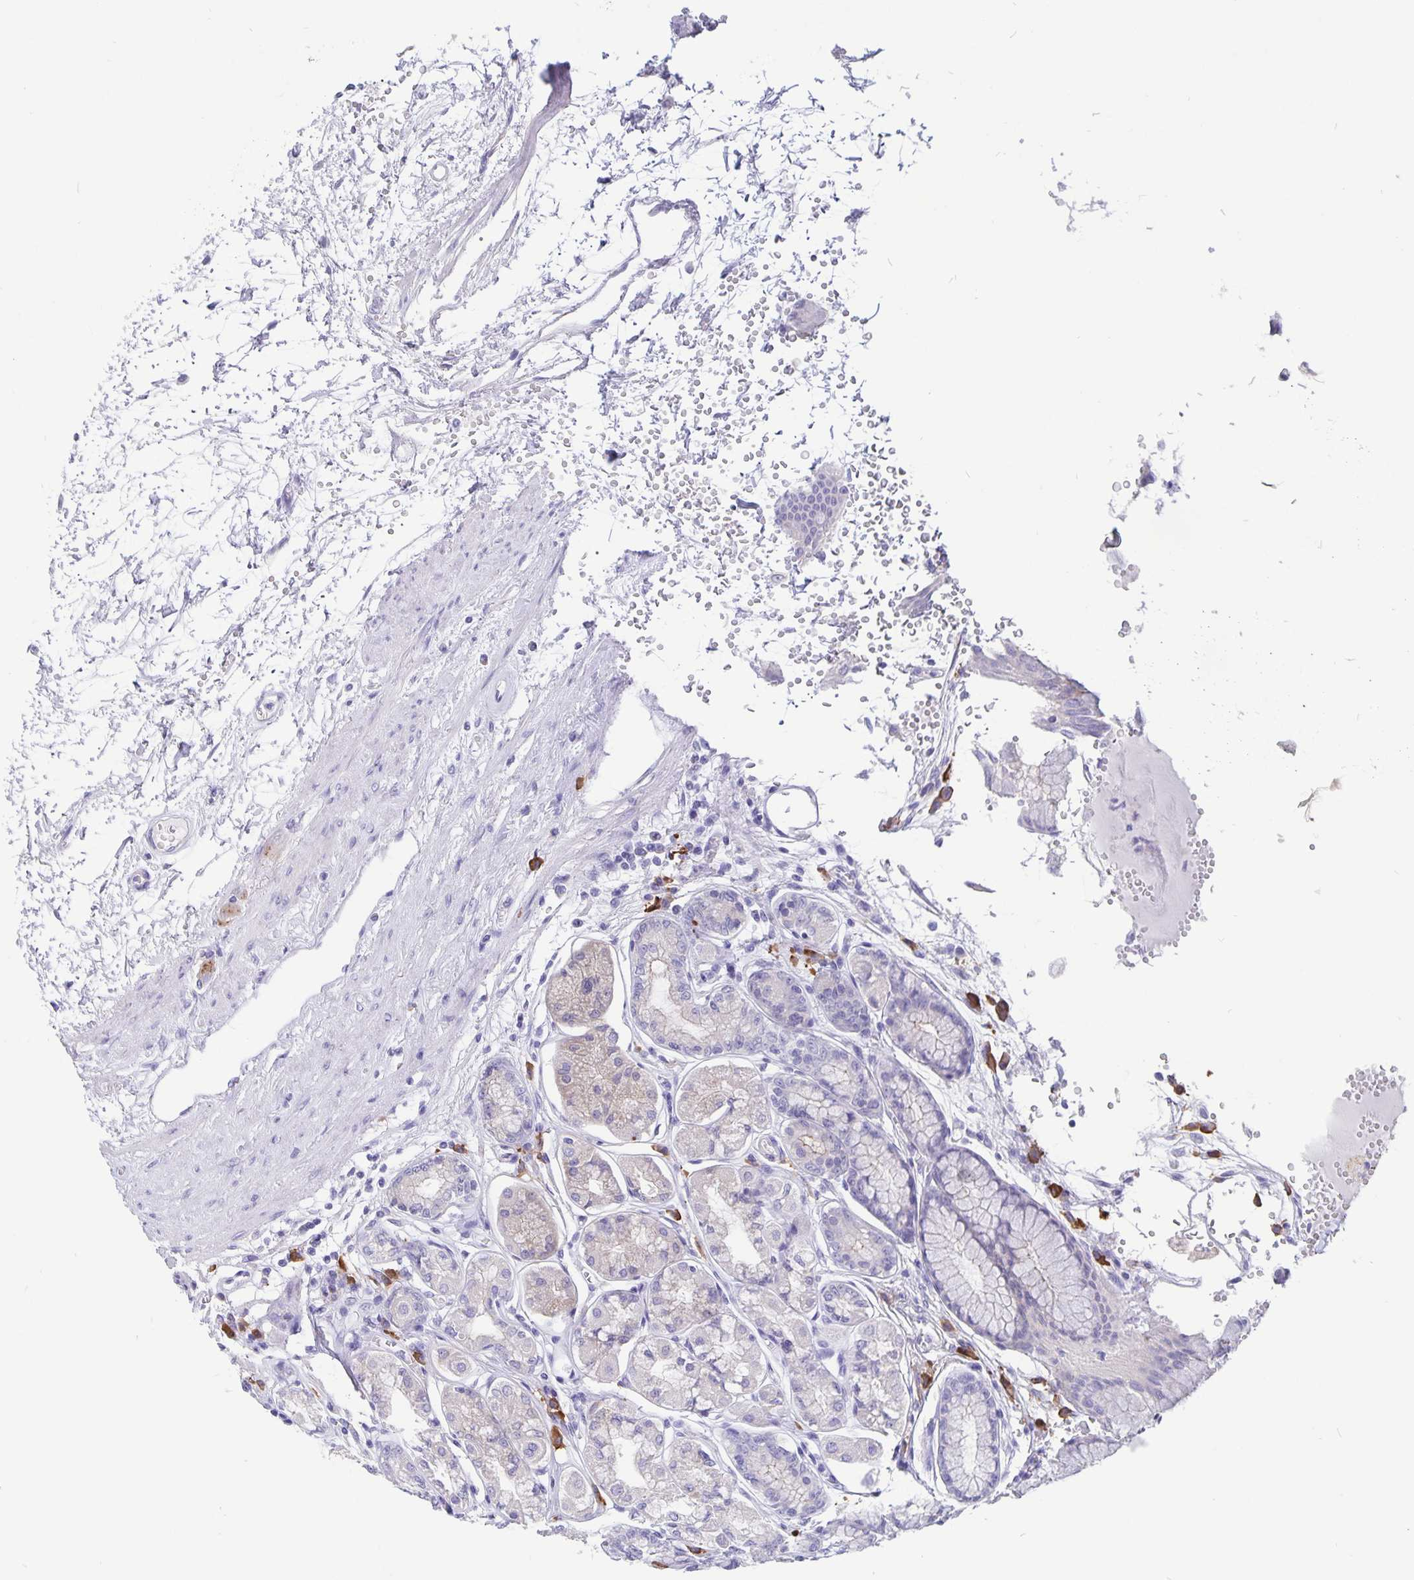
{"staining": {"intensity": "negative", "quantity": "none", "location": "none"}, "tissue": "stomach", "cell_type": "Glandular cells", "image_type": "normal", "snomed": [{"axis": "morphology", "description": "Normal tissue, NOS"}, {"axis": "topography", "description": "Stomach"}, {"axis": "topography", "description": "Stomach, lower"}], "caption": "Immunohistochemistry of normal human stomach reveals no staining in glandular cells.", "gene": "ERMN", "patient": {"sex": "male", "age": 76}}